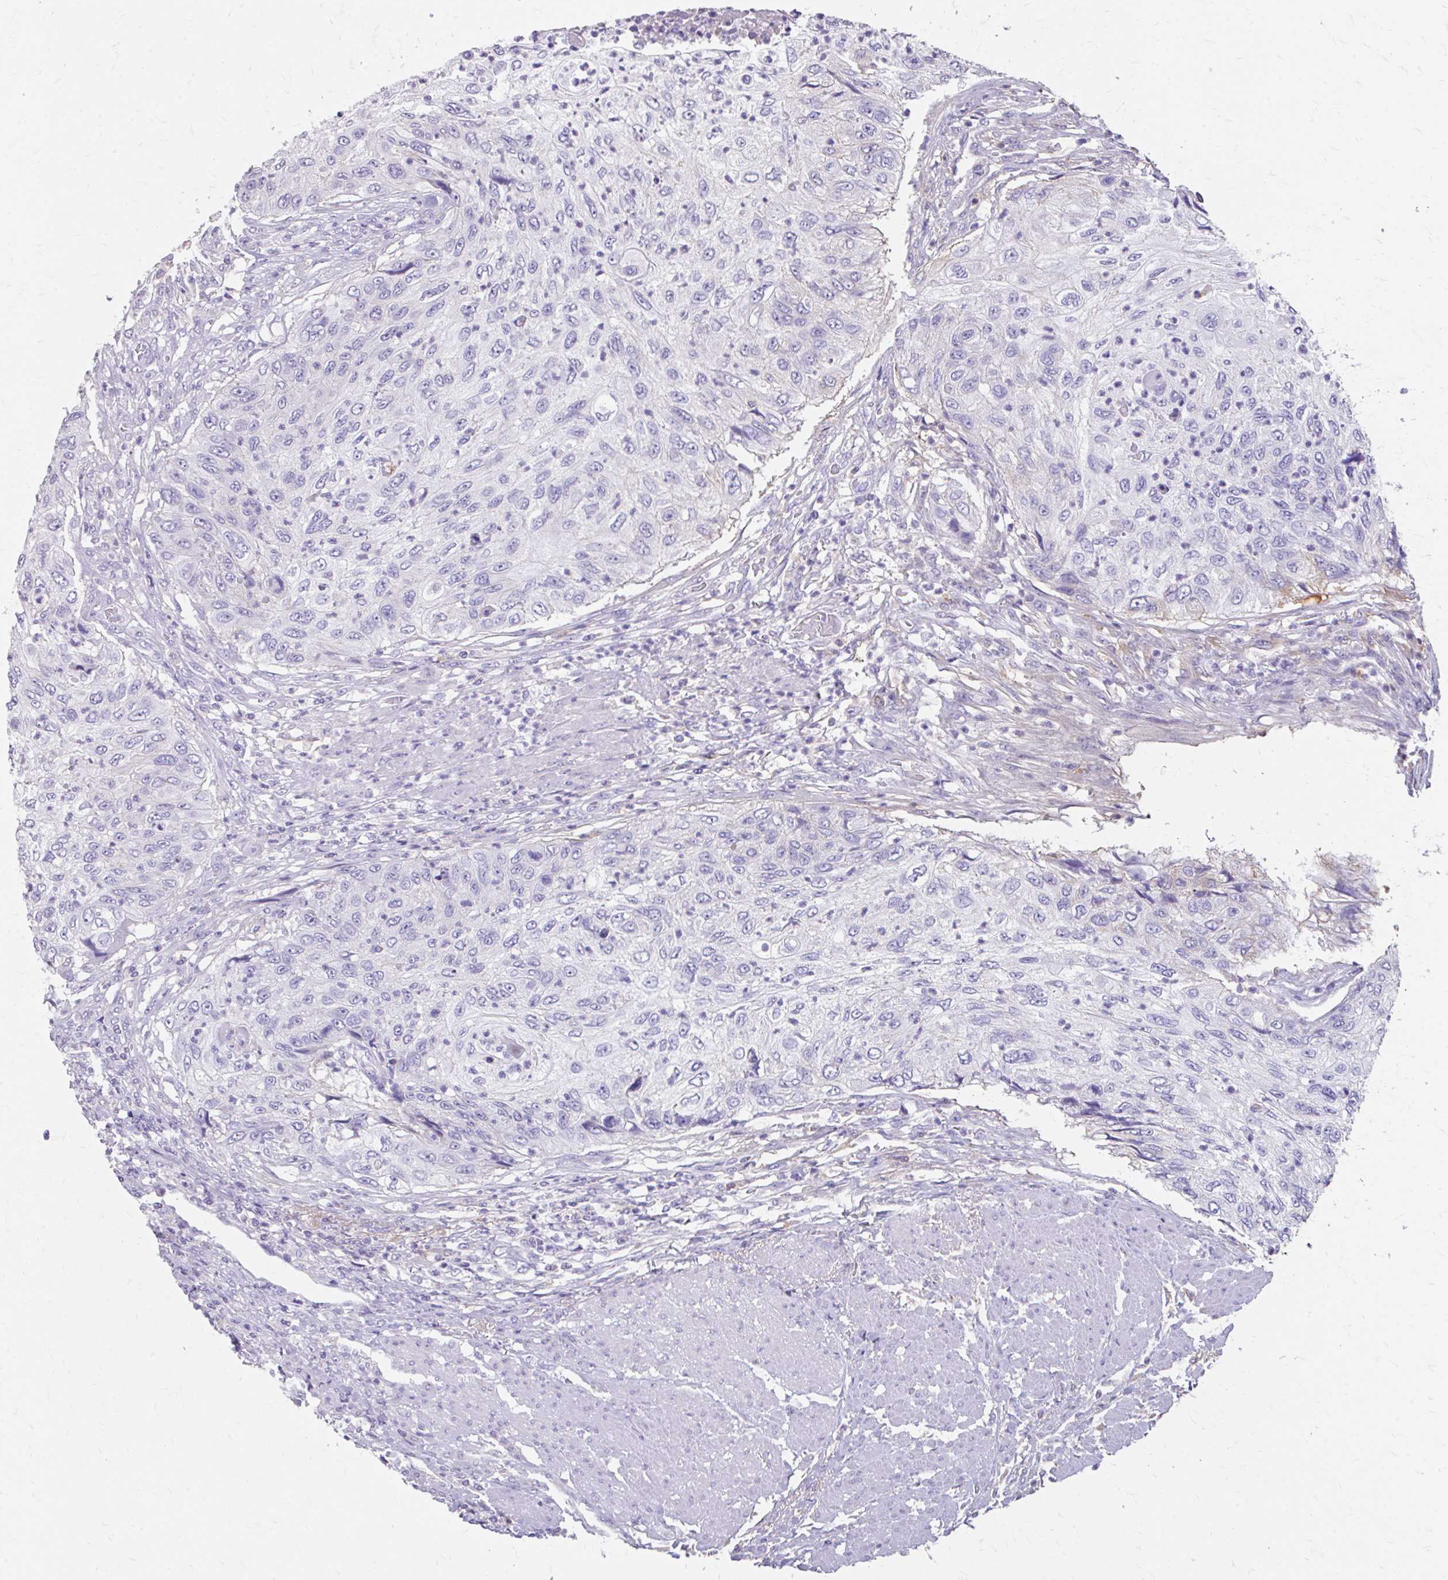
{"staining": {"intensity": "negative", "quantity": "none", "location": "none"}, "tissue": "urothelial cancer", "cell_type": "Tumor cells", "image_type": "cancer", "snomed": [{"axis": "morphology", "description": "Urothelial carcinoma, High grade"}, {"axis": "topography", "description": "Urinary bladder"}], "caption": "Immunohistochemistry histopathology image of neoplastic tissue: urothelial cancer stained with DAB displays no significant protein staining in tumor cells.", "gene": "CFH", "patient": {"sex": "female", "age": 60}}